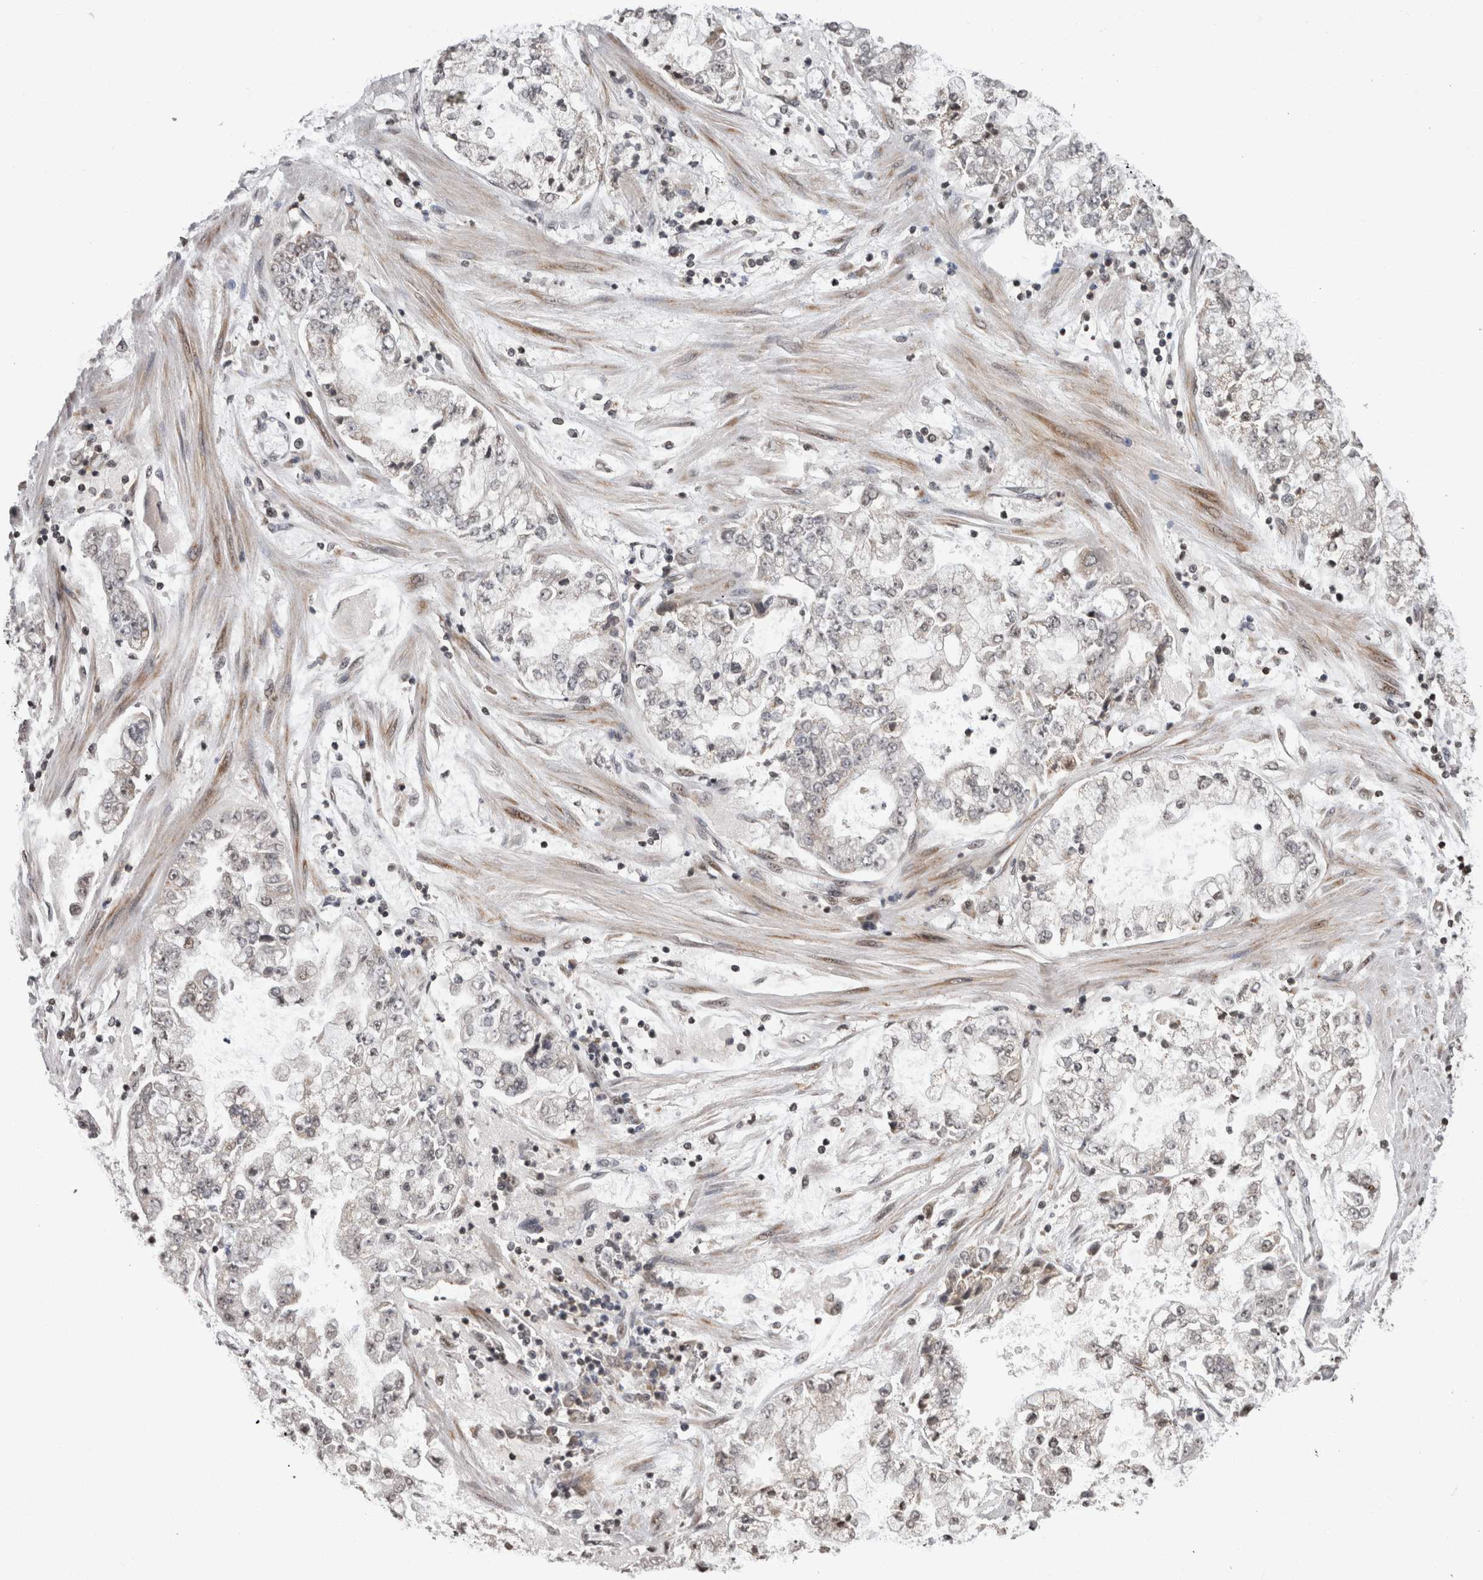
{"staining": {"intensity": "negative", "quantity": "none", "location": "none"}, "tissue": "stomach cancer", "cell_type": "Tumor cells", "image_type": "cancer", "snomed": [{"axis": "morphology", "description": "Adenocarcinoma, NOS"}, {"axis": "topography", "description": "Stomach"}], "caption": "An immunohistochemistry photomicrograph of stomach cancer (adenocarcinoma) is shown. There is no staining in tumor cells of stomach cancer (adenocarcinoma).", "gene": "ZBTB11", "patient": {"sex": "male", "age": 76}}